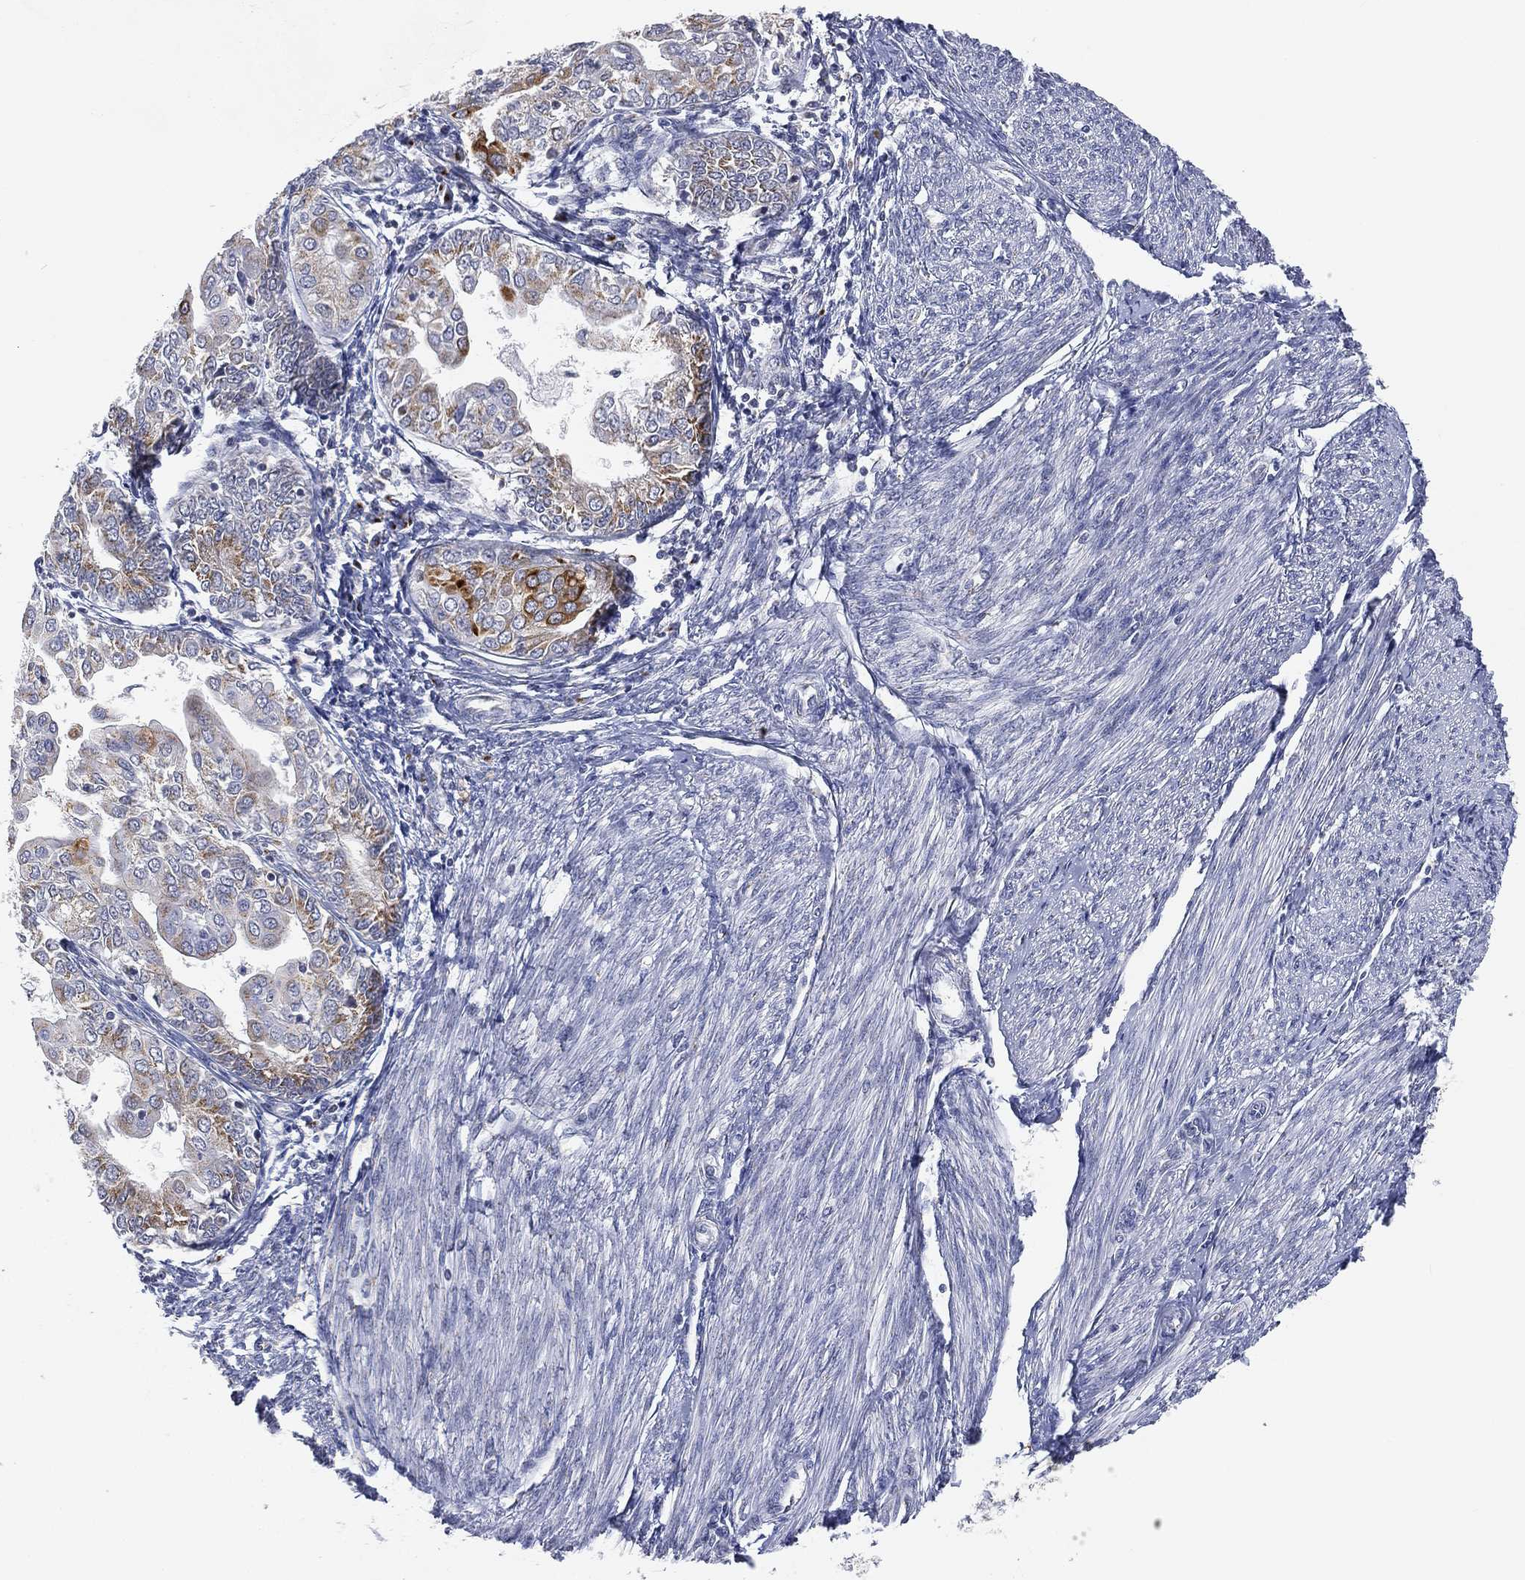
{"staining": {"intensity": "moderate", "quantity": "25%-75%", "location": "cytoplasmic/membranous"}, "tissue": "endometrial cancer", "cell_type": "Tumor cells", "image_type": "cancer", "snomed": [{"axis": "morphology", "description": "Adenocarcinoma, NOS"}, {"axis": "topography", "description": "Endometrium"}], "caption": "Protein expression by IHC shows moderate cytoplasmic/membranous staining in approximately 25%-75% of tumor cells in endometrial cancer (adenocarcinoma).", "gene": "TICAM1", "patient": {"sex": "female", "age": 68}}